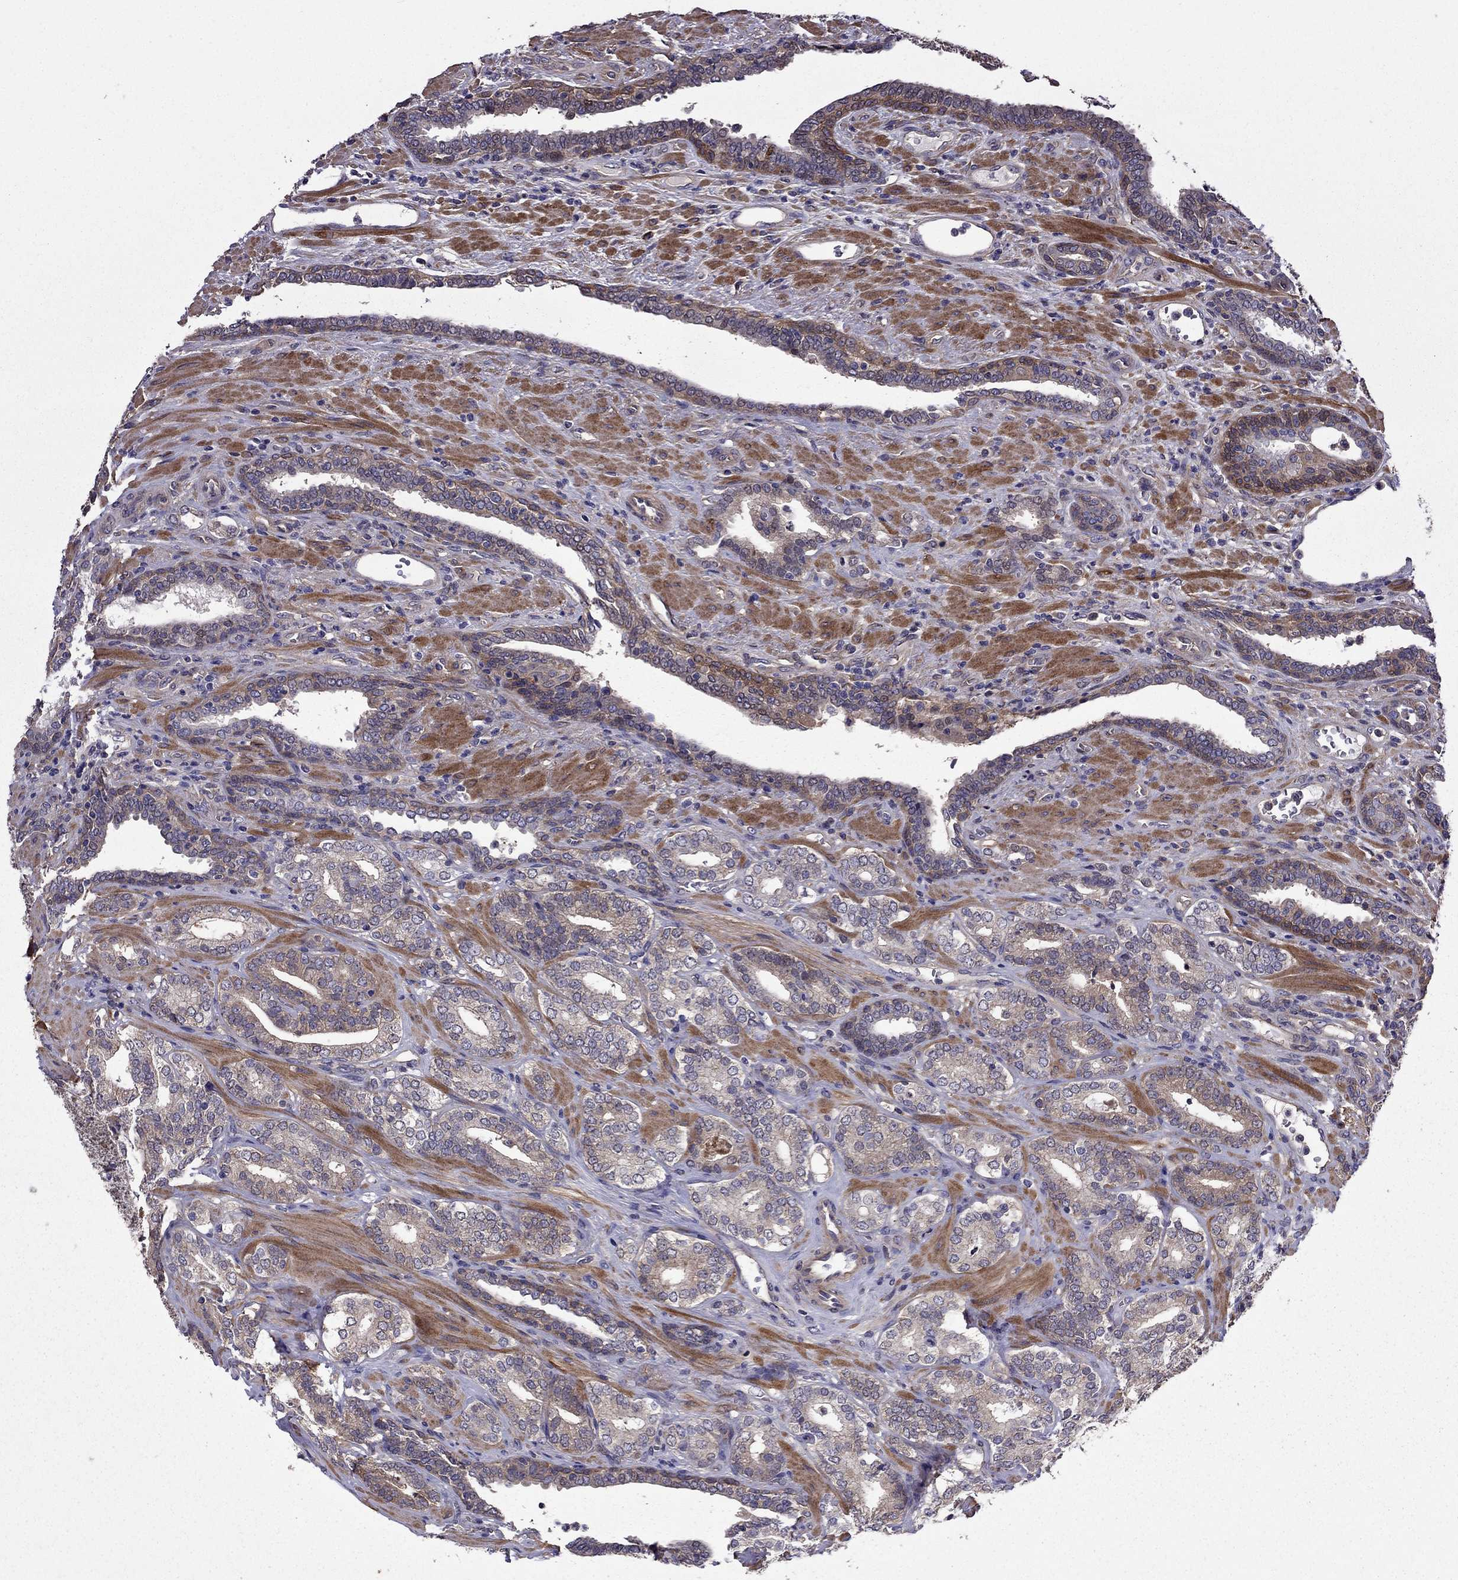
{"staining": {"intensity": "weak", "quantity": "<25%", "location": "cytoplasmic/membranous"}, "tissue": "prostate cancer", "cell_type": "Tumor cells", "image_type": "cancer", "snomed": [{"axis": "morphology", "description": "Adenocarcinoma, Low grade"}, {"axis": "topography", "description": "Prostate"}], "caption": "Immunohistochemistry of human prostate cancer demonstrates no expression in tumor cells.", "gene": "ITGB1", "patient": {"sex": "male", "age": 61}}